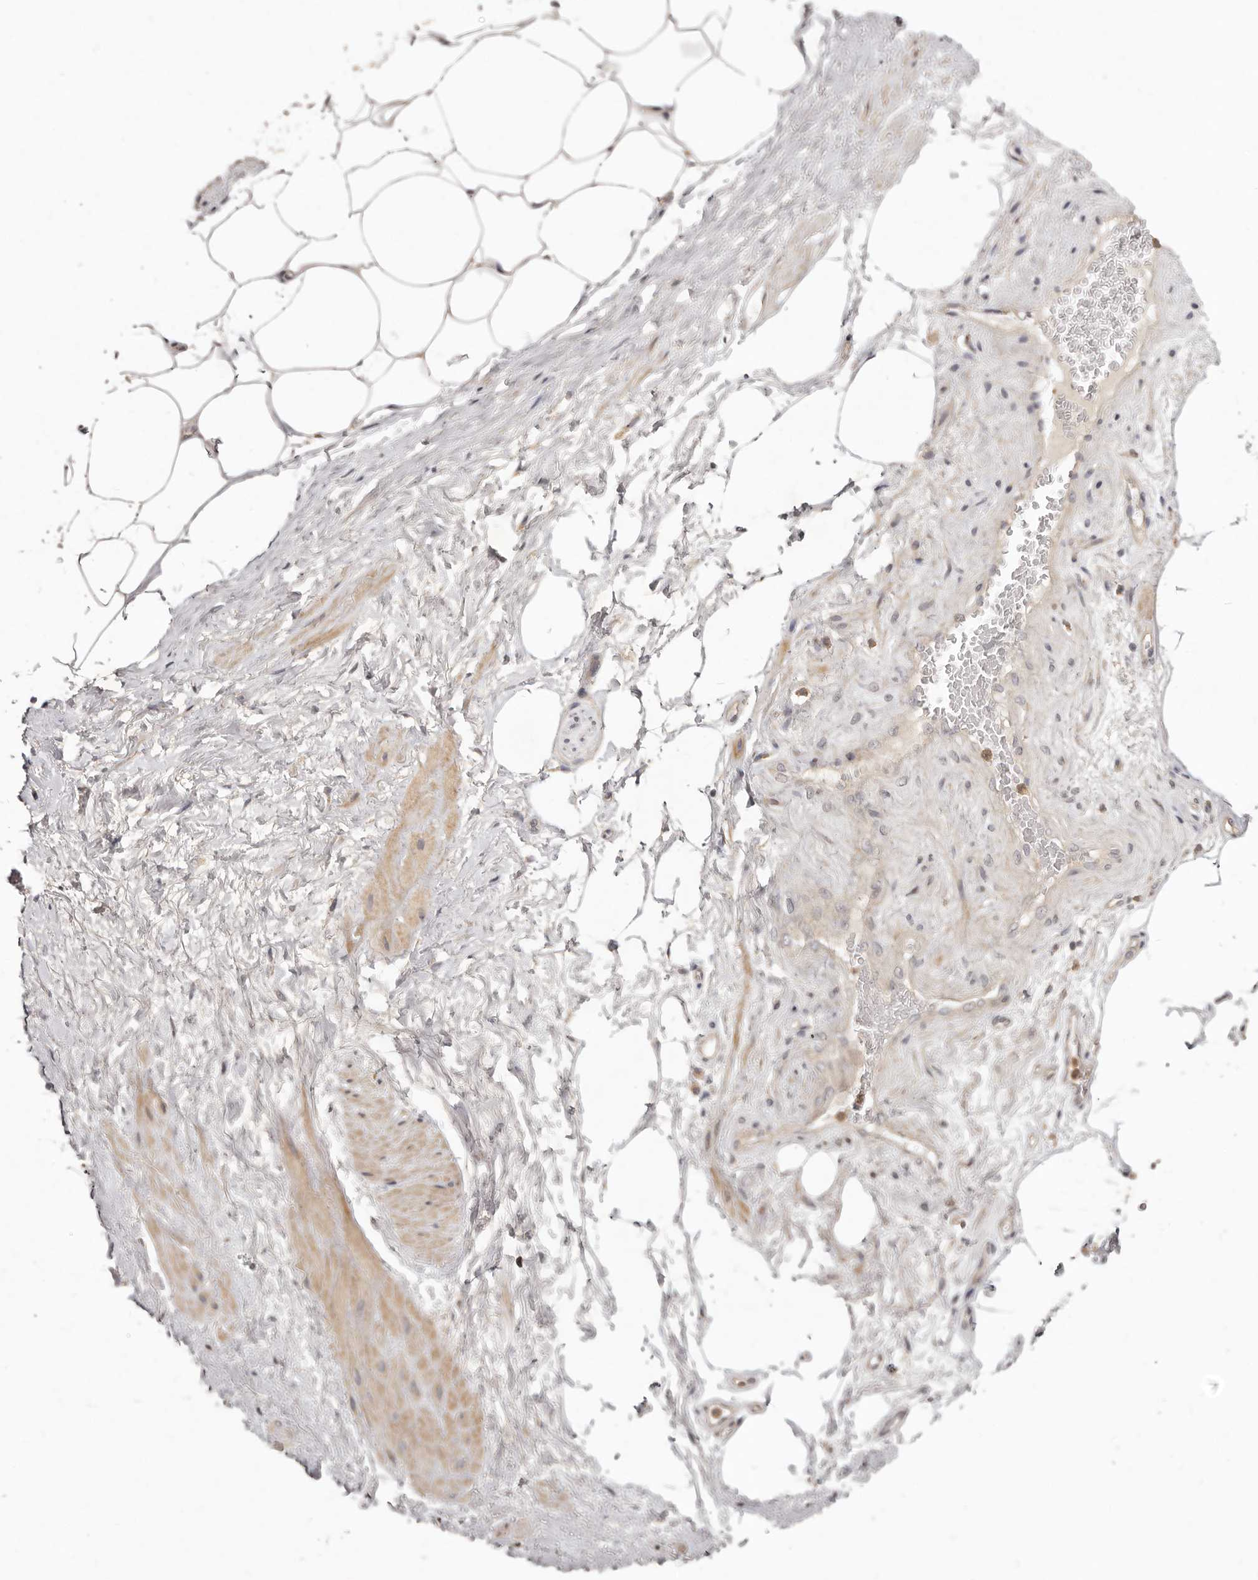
{"staining": {"intensity": "negative", "quantity": "none", "location": "none"}, "tissue": "adipose tissue", "cell_type": "Adipocytes", "image_type": "normal", "snomed": [{"axis": "morphology", "description": "Normal tissue, NOS"}, {"axis": "morphology", "description": "Adenocarcinoma, Low grade"}, {"axis": "topography", "description": "Prostate"}, {"axis": "topography", "description": "Peripheral nerve tissue"}], "caption": "This micrograph is of benign adipose tissue stained with immunohistochemistry to label a protein in brown with the nuclei are counter-stained blue. There is no expression in adipocytes. (DAB immunohistochemistry (IHC) visualized using brightfield microscopy, high magnification).", "gene": "RNF187", "patient": {"sex": "male", "age": 63}}